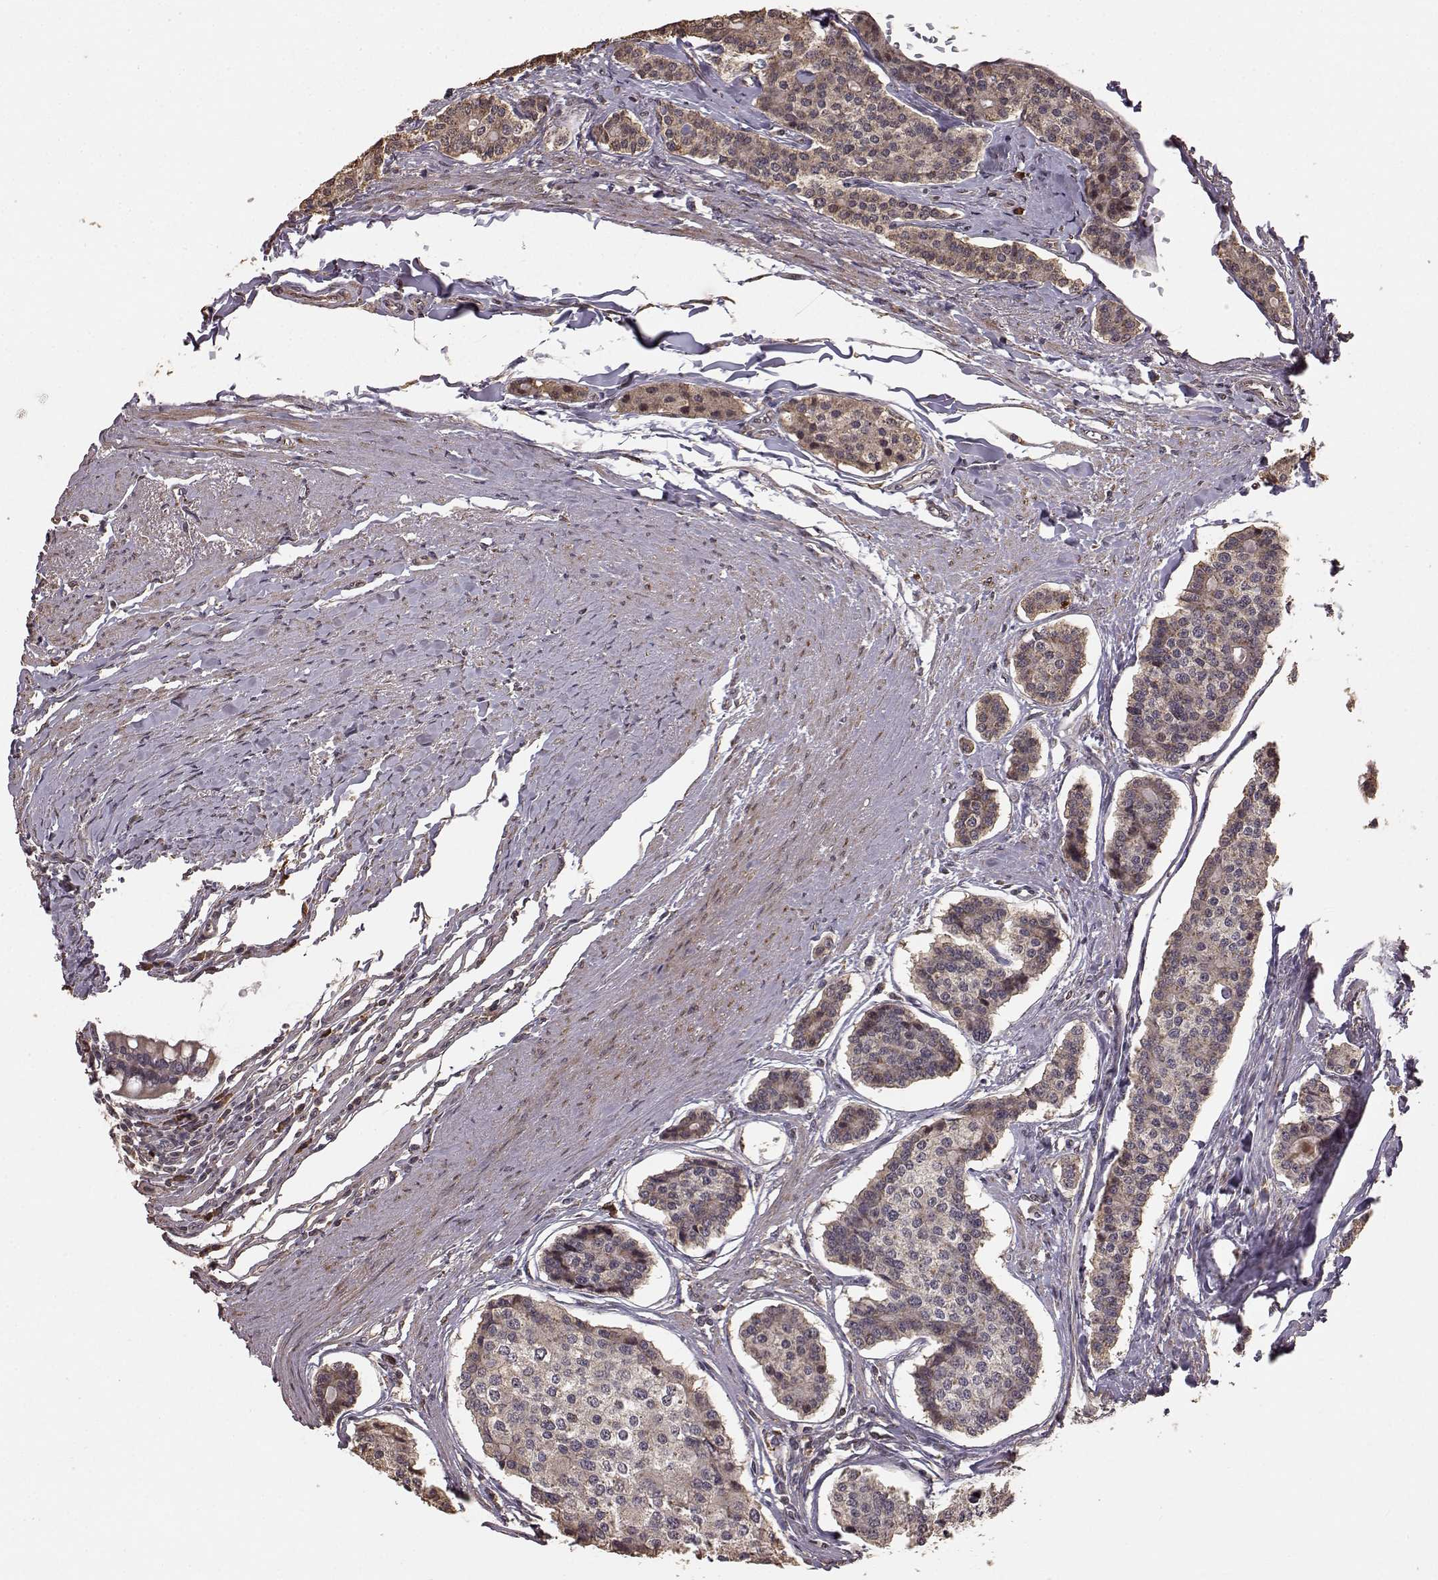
{"staining": {"intensity": "weak", "quantity": "25%-75%", "location": "cytoplasmic/membranous"}, "tissue": "carcinoid", "cell_type": "Tumor cells", "image_type": "cancer", "snomed": [{"axis": "morphology", "description": "Carcinoid, malignant, NOS"}, {"axis": "topography", "description": "Small intestine"}], "caption": "A brown stain highlights weak cytoplasmic/membranous positivity of a protein in human carcinoid (malignant) tumor cells.", "gene": "USP15", "patient": {"sex": "female", "age": 65}}